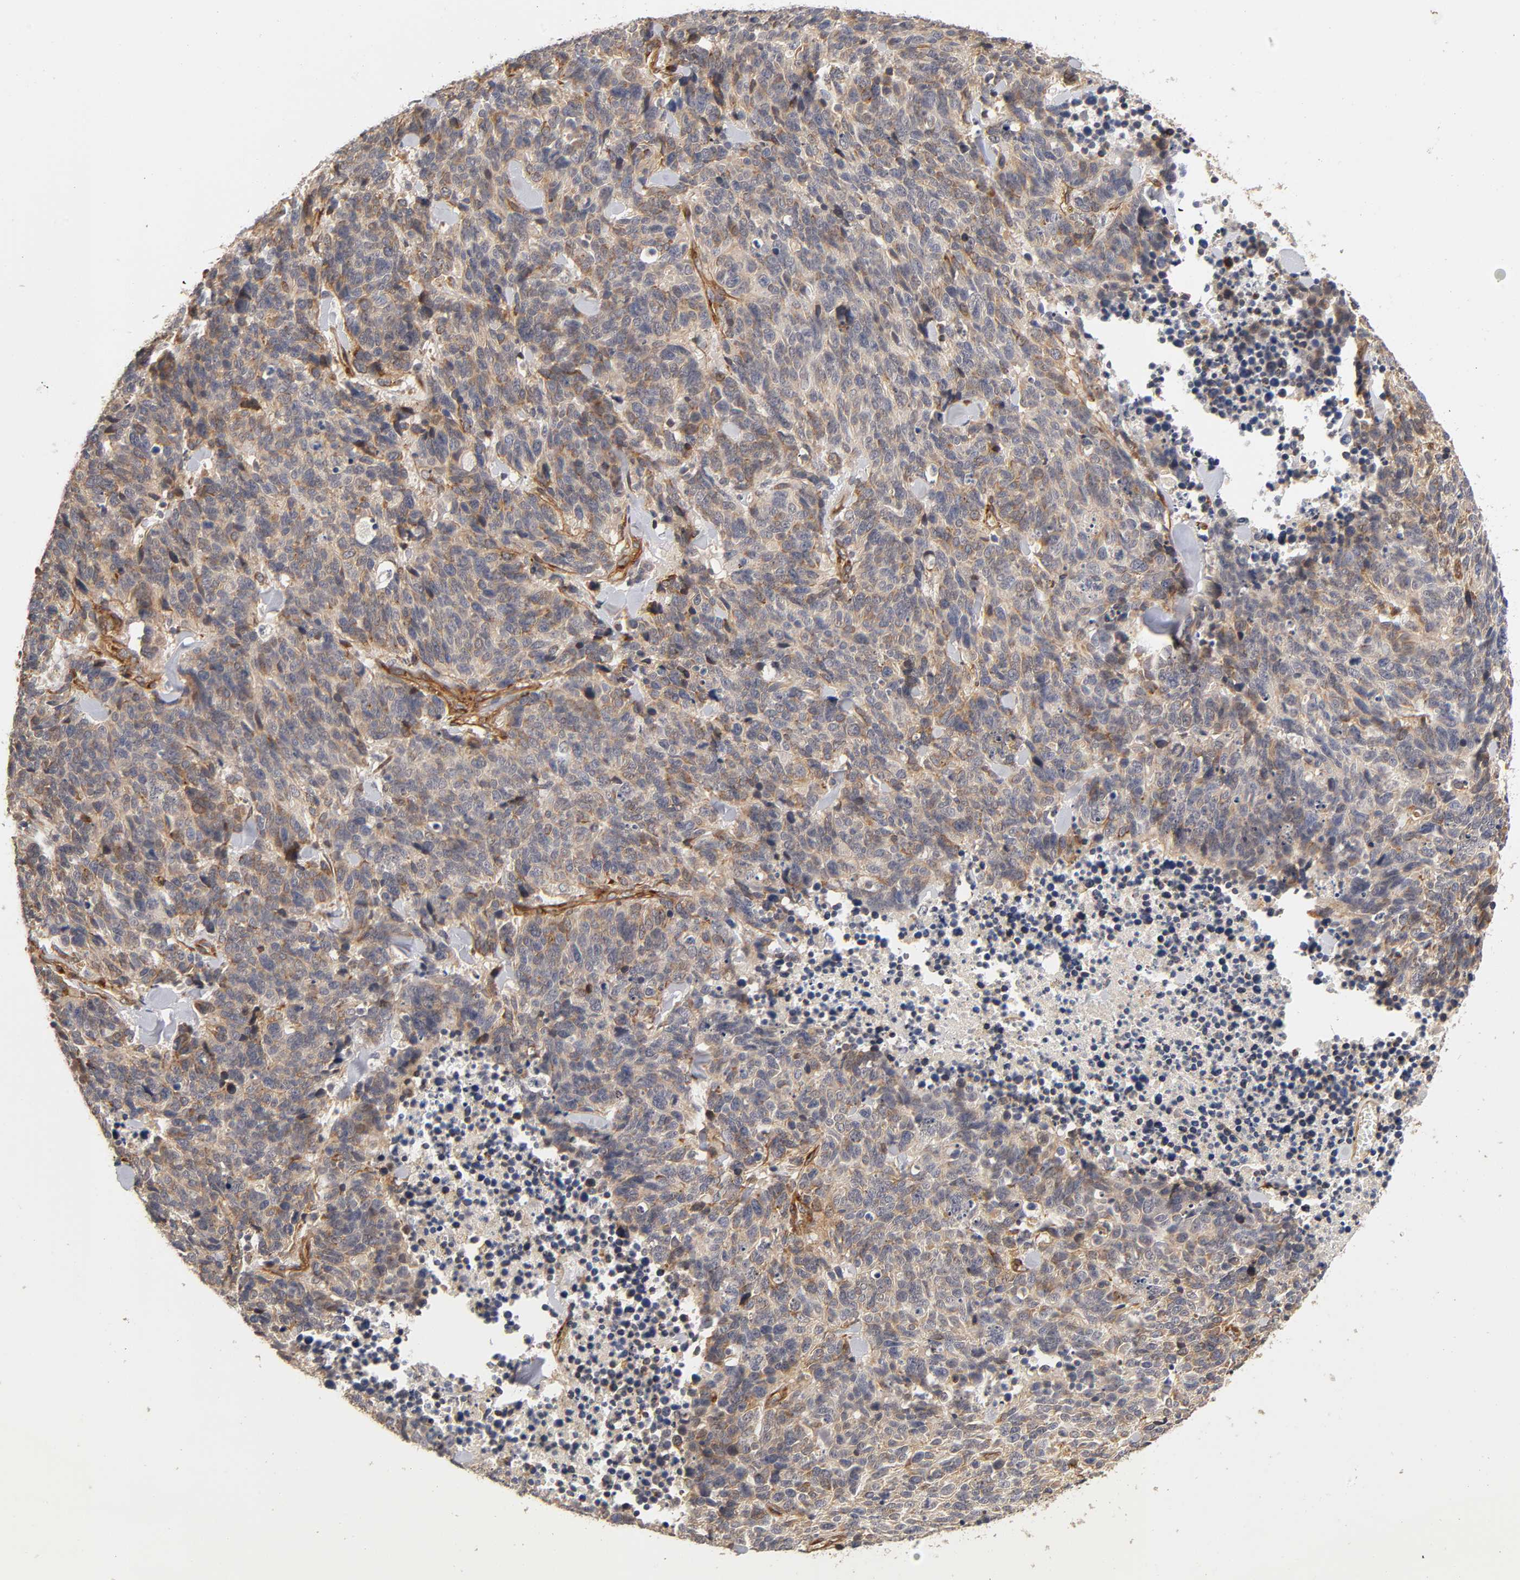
{"staining": {"intensity": "weak", "quantity": "25%-75%", "location": "cytoplasmic/membranous"}, "tissue": "lung cancer", "cell_type": "Tumor cells", "image_type": "cancer", "snomed": [{"axis": "morphology", "description": "Neoplasm, malignant, NOS"}, {"axis": "topography", "description": "Lung"}], "caption": "Weak cytoplasmic/membranous expression for a protein is seen in approximately 25%-75% of tumor cells of neoplasm (malignant) (lung) using IHC.", "gene": "LAMB1", "patient": {"sex": "female", "age": 58}}